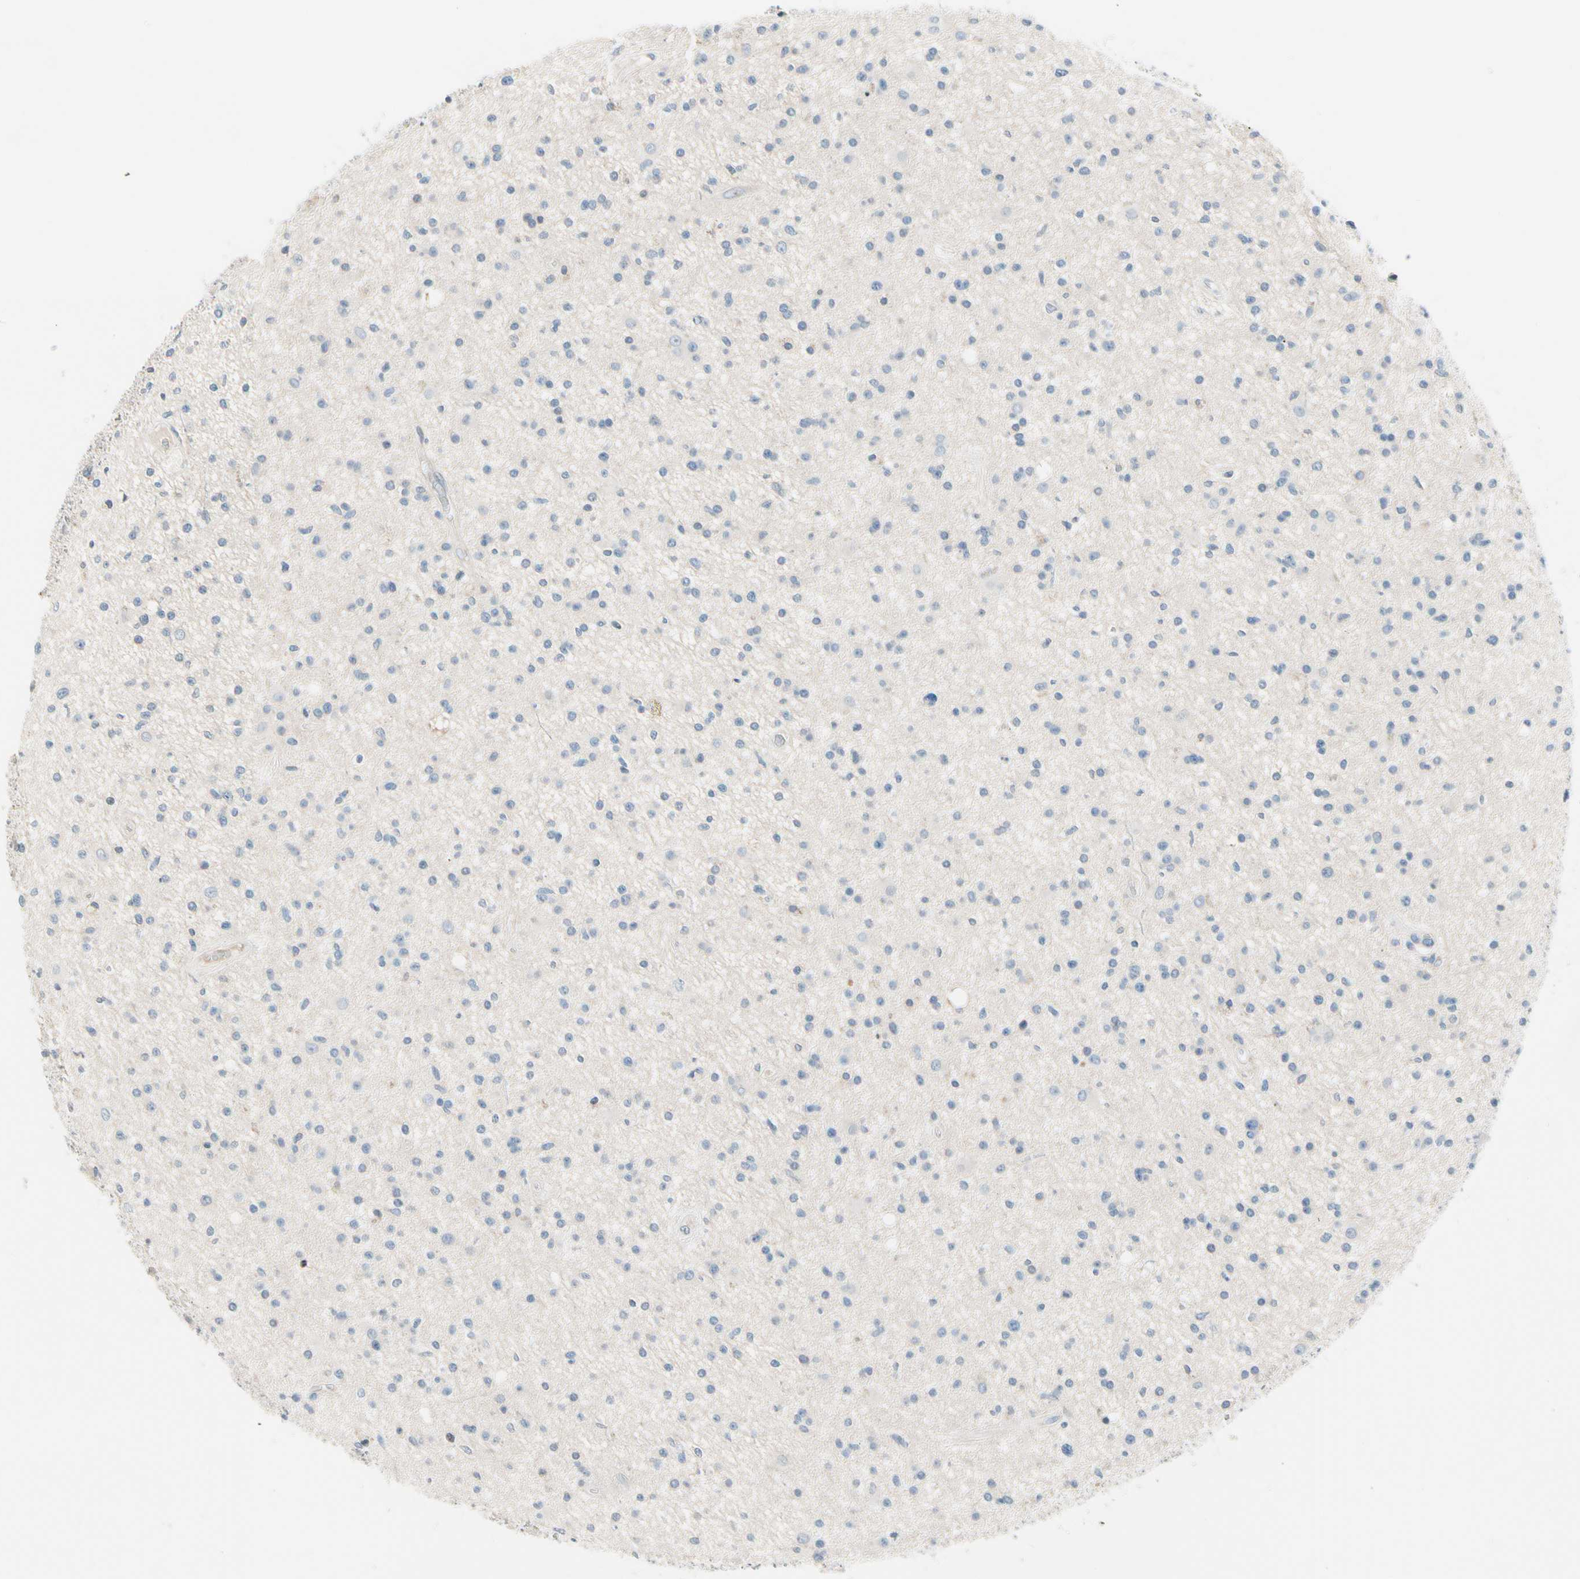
{"staining": {"intensity": "negative", "quantity": "none", "location": "none"}, "tissue": "glioma", "cell_type": "Tumor cells", "image_type": "cancer", "snomed": [{"axis": "morphology", "description": "Glioma, malignant, High grade"}, {"axis": "topography", "description": "Brain"}], "caption": "Glioma was stained to show a protein in brown. There is no significant positivity in tumor cells.", "gene": "STK40", "patient": {"sex": "male", "age": 33}}